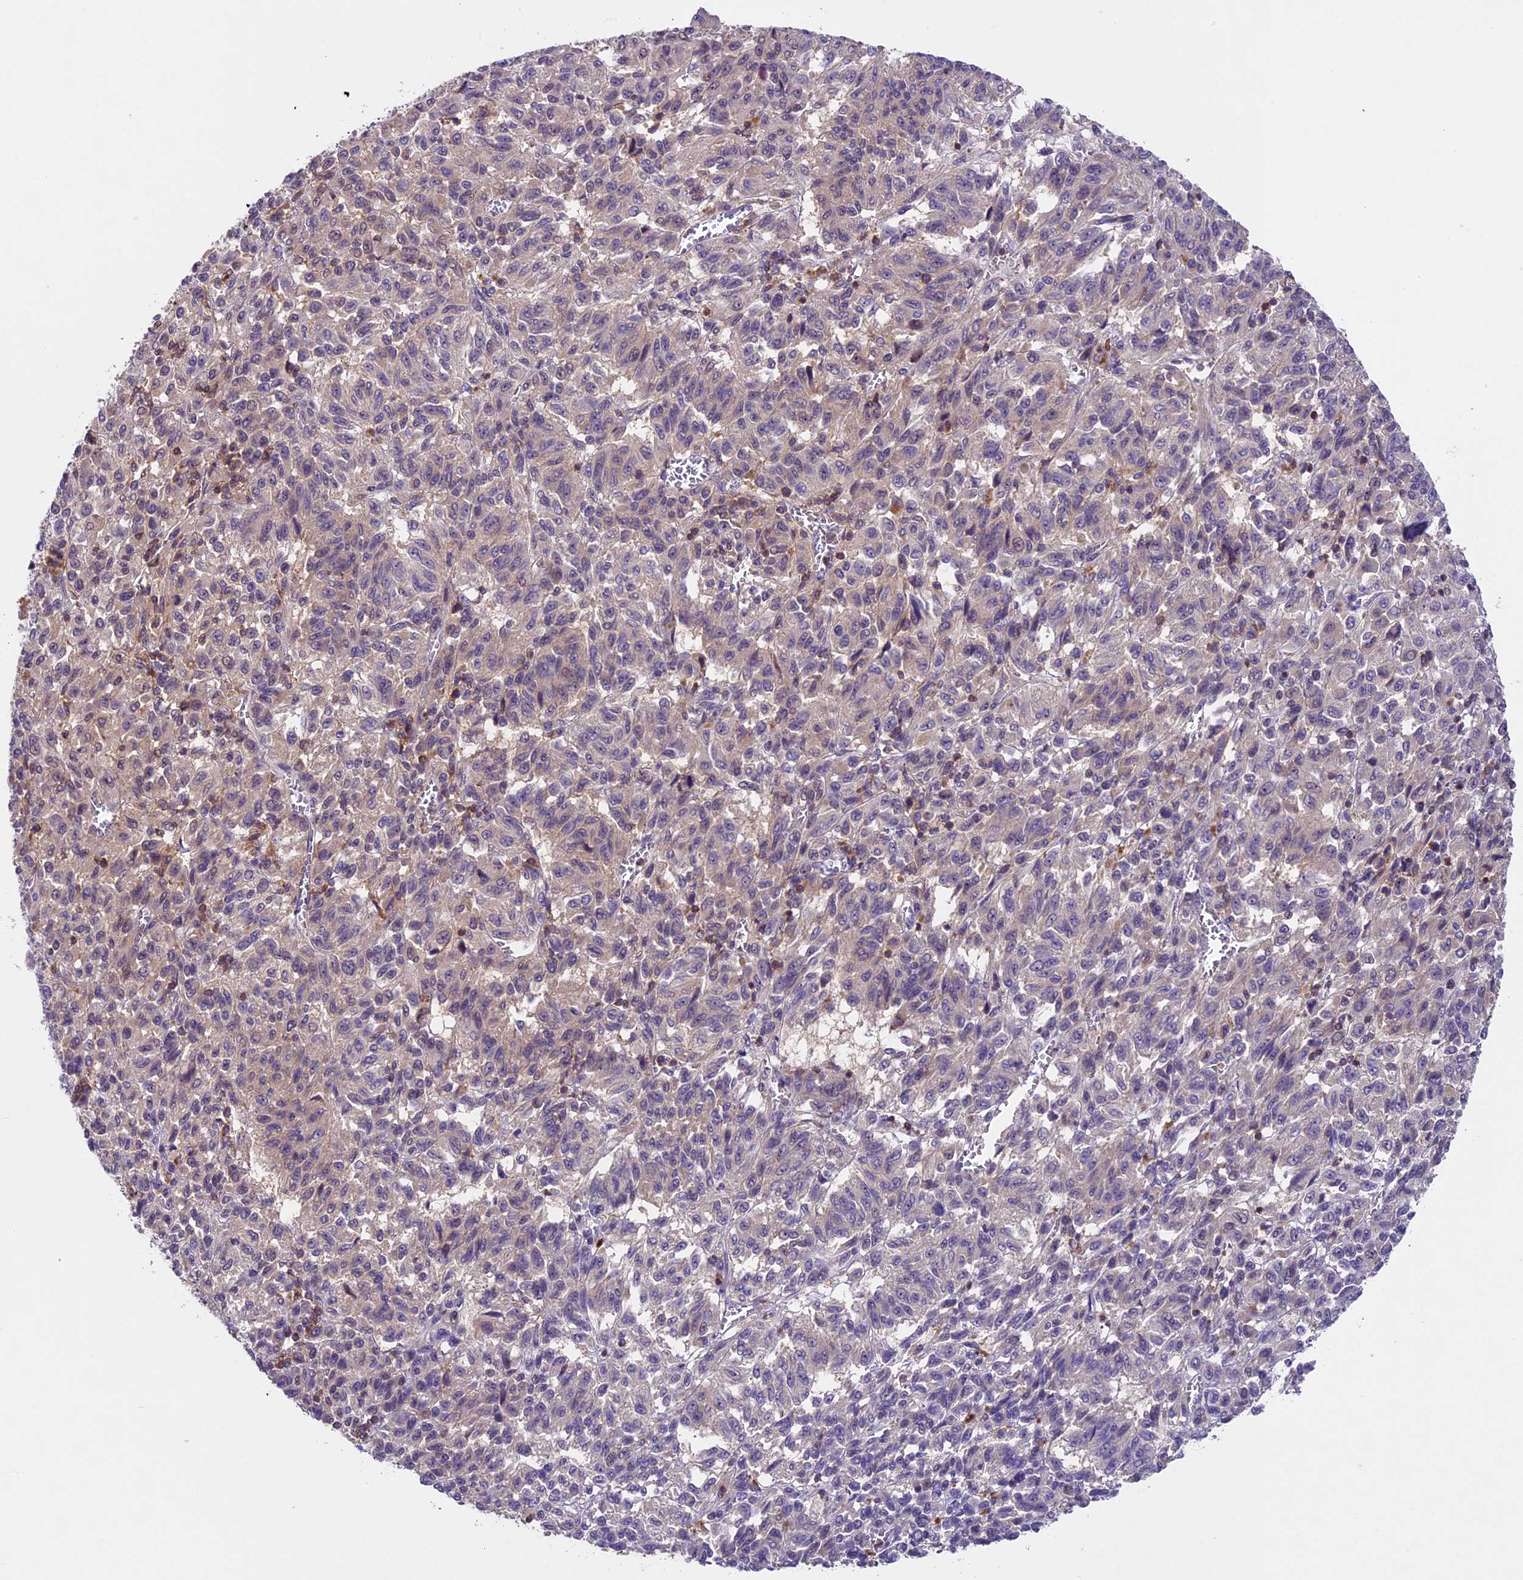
{"staining": {"intensity": "negative", "quantity": "none", "location": "none"}, "tissue": "melanoma", "cell_type": "Tumor cells", "image_type": "cancer", "snomed": [{"axis": "morphology", "description": "Malignant melanoma, Metastatic site"}, {"axis": "topography", "description": "Lung"}], "caption": "An immunohistochemistry photomicrograph of malignant melanoma (metastatic site) is shown. There is no staining in tumor cells of malignant melanoma (metastatic site).", "gene": "TBC1D1", "patient": {"sex": "male", "age": 64}}